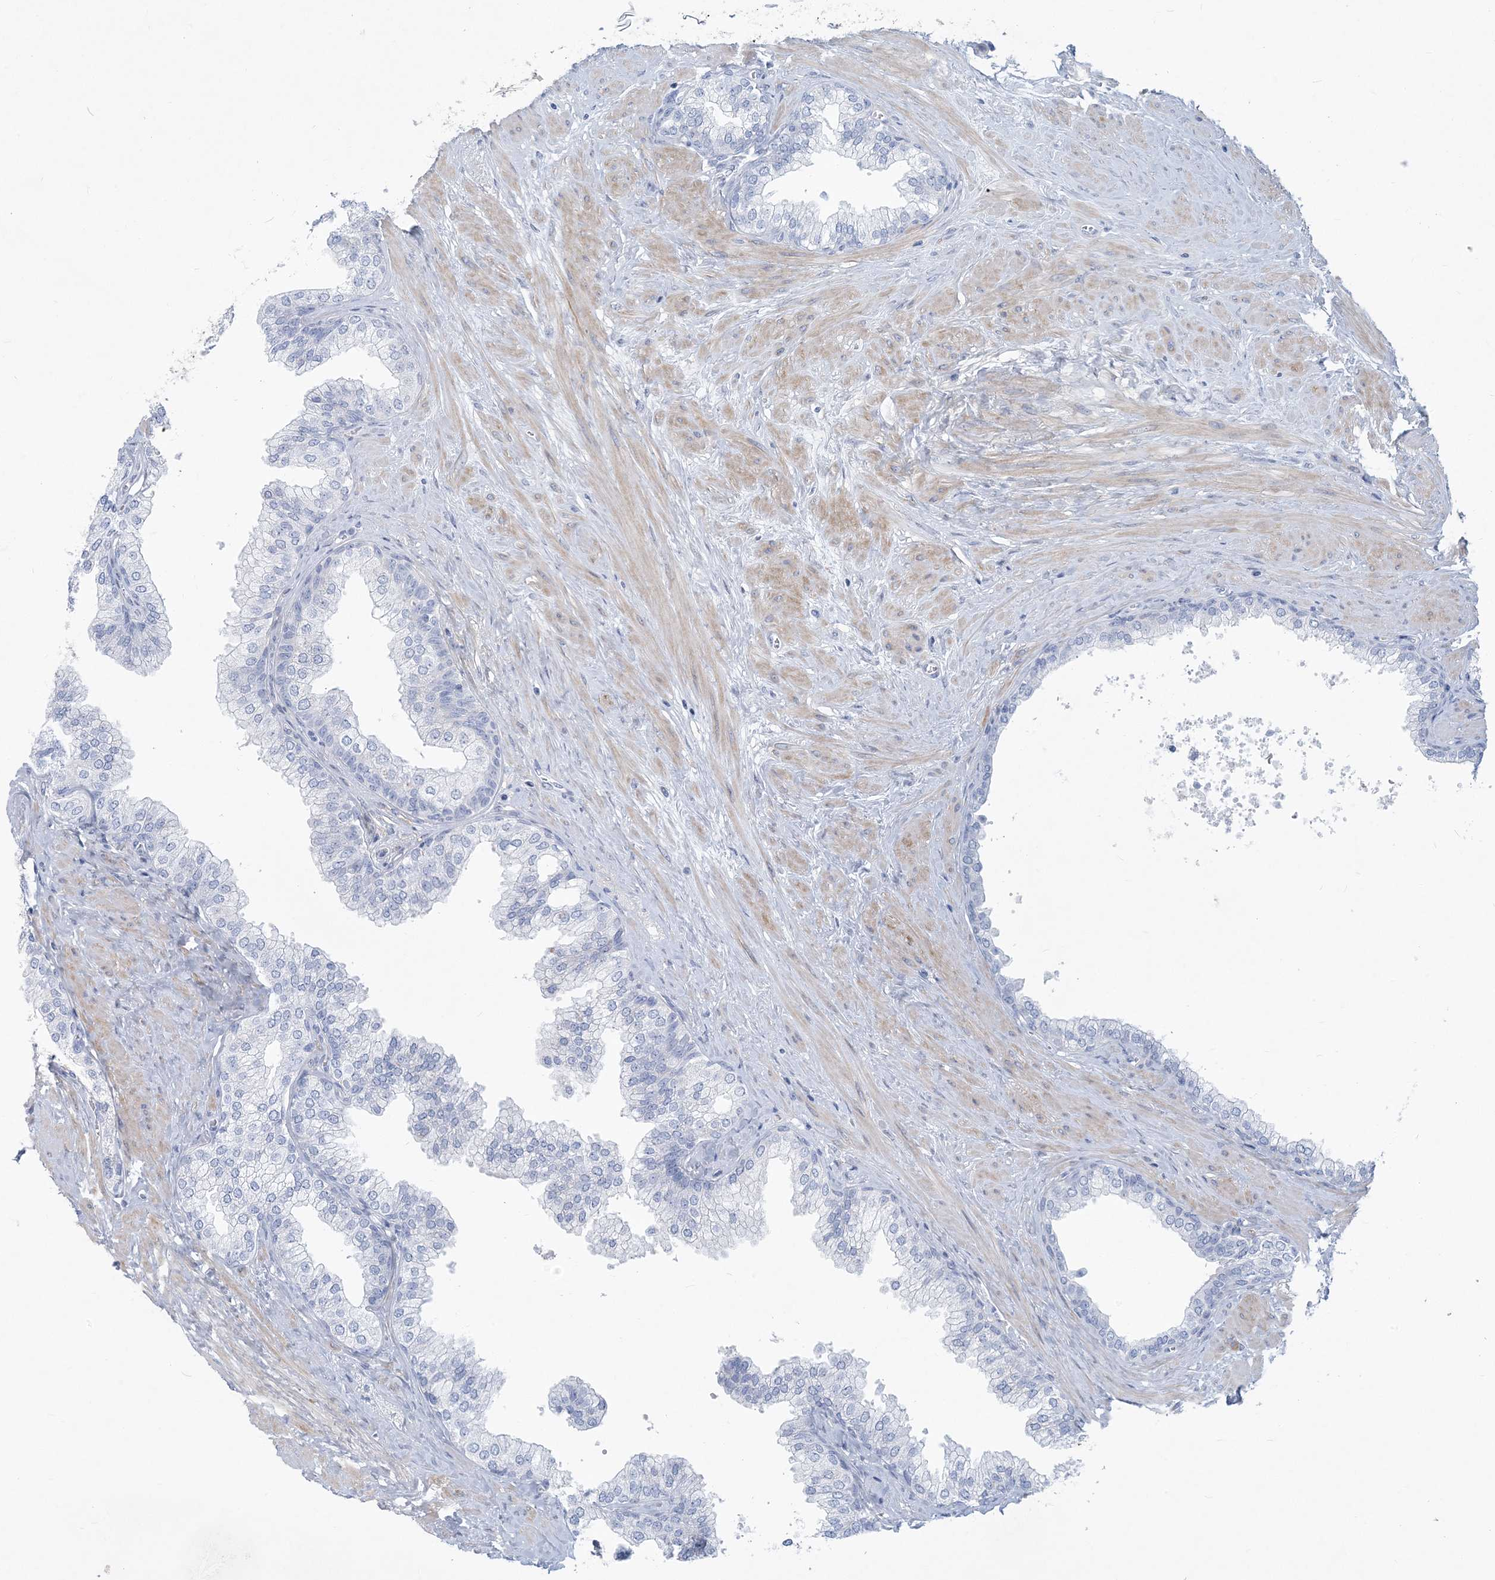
{"staining": {"intensity": "negative", "quantity": "none", "location": "none"}, "tissue": "prostate", "cell_type": "Glandular cells", "image_type": "normal", "snomed": [{"axis": "morphology", "description": "Normal tissue, NOS"}, {"axis": "morphology", "description": "Urothelial carcinoma, Low grade"}, {"axis": "topography", "description": "Urinary bladder"}, {"axis": "topography", "description": "Prostate"}], "caption": "Immunohistochemical staining of unremarkable human prostate exhibits no significant positivity in glandular cells. (Brightfield microscopy of DAB immunohistochemistry at high magnification).", "gene": "MOXD1", "patient": {"sex": "male", "age": 60}}